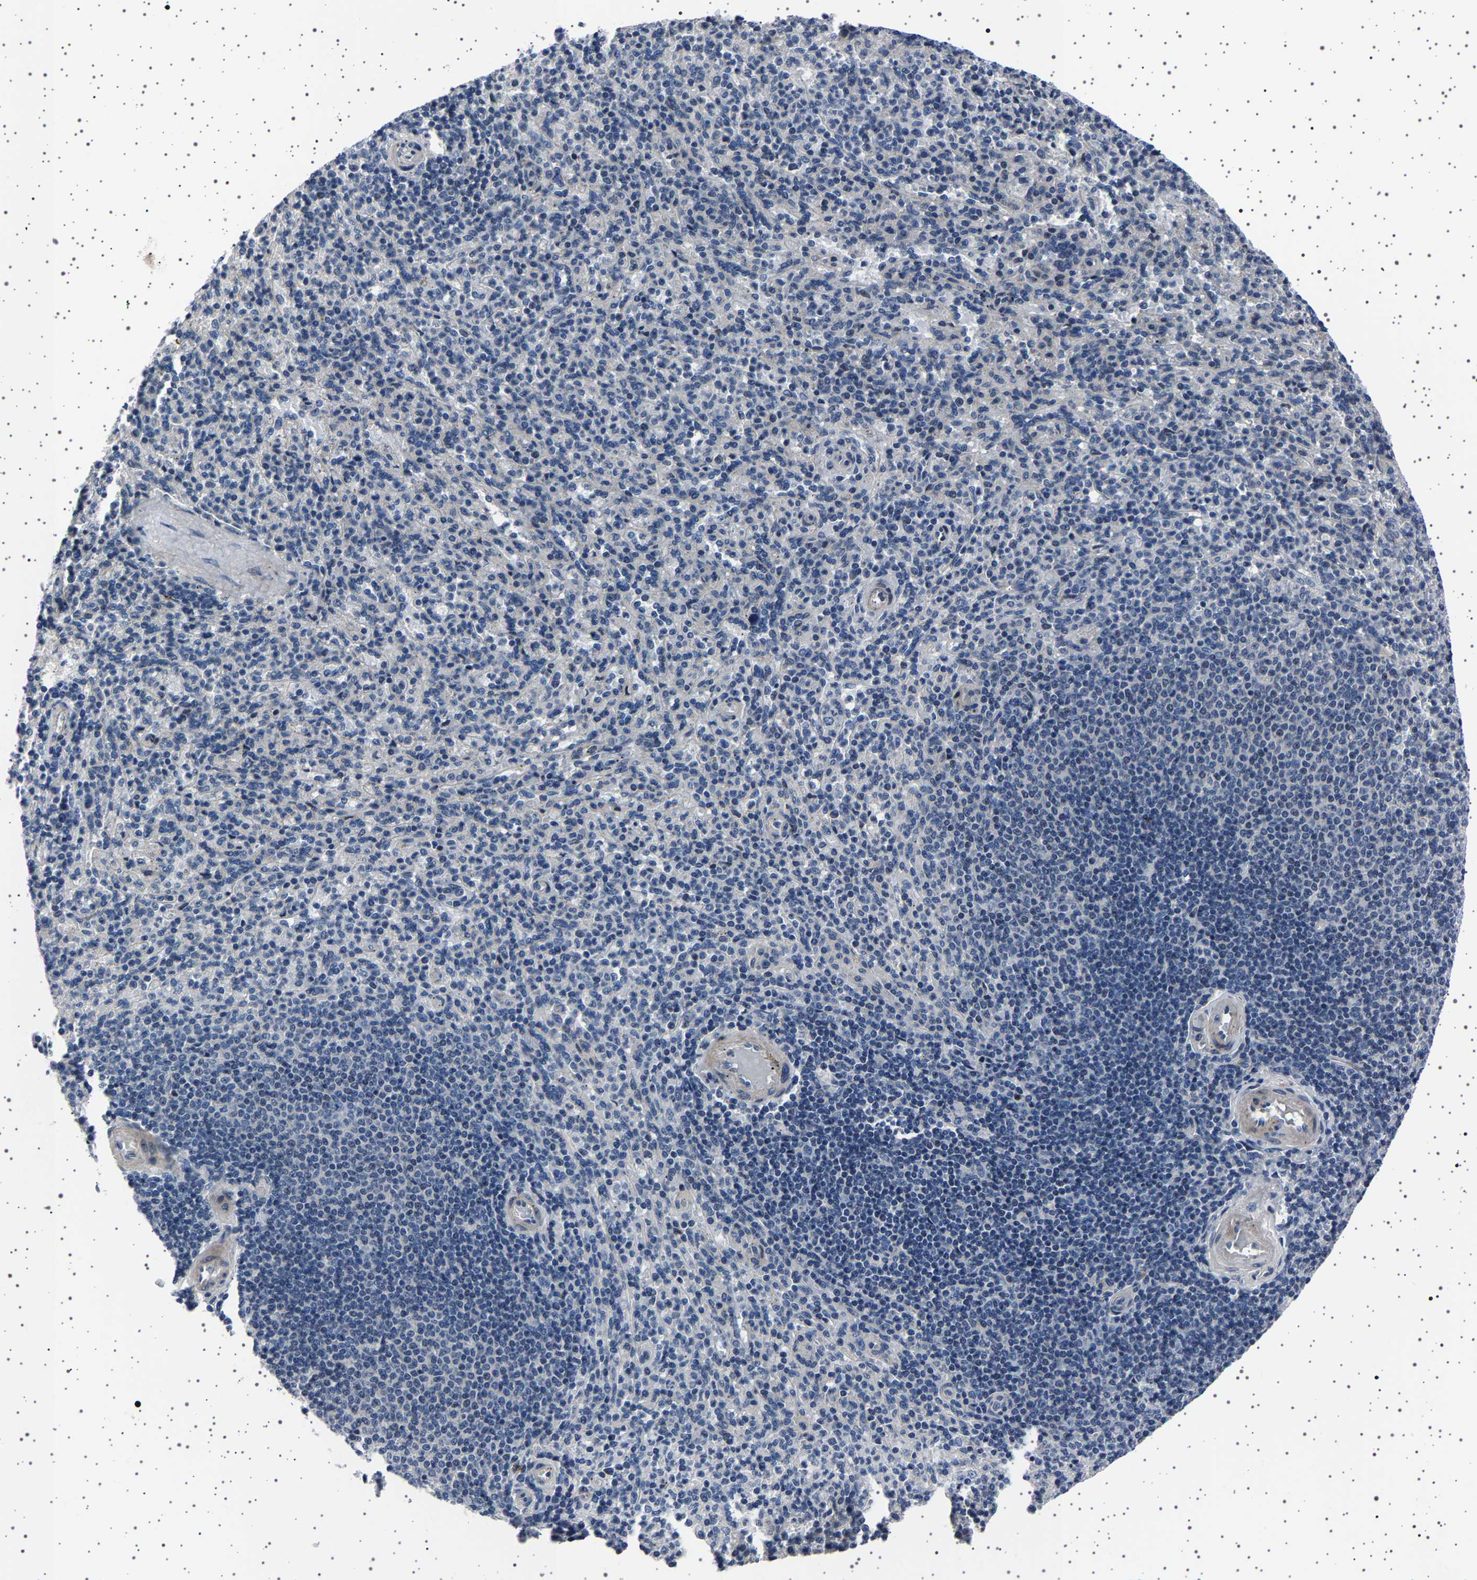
{"staining": {"intensity": "negative", "quantity": "none", "location": "none"}, "tissue": "spleen", "cell_type": "Cells in red pulp", "image_type": "normal", "snomed": [{"axis": "morphology", "description": "Normal tissue, NOS"}, {"axis": "topography", "description": "Spleen"}], "caption": "The image demonstrates no significant expression in cells in red pulp of spleen. Brightfield microscopy of IHC stained with DAB (3,3'-diaminobenzidine) (brown) and hematoxylin (blue), captured at high magnification.", "gene": "PAK5", "patient": {"sex": "male", "age": 36}}